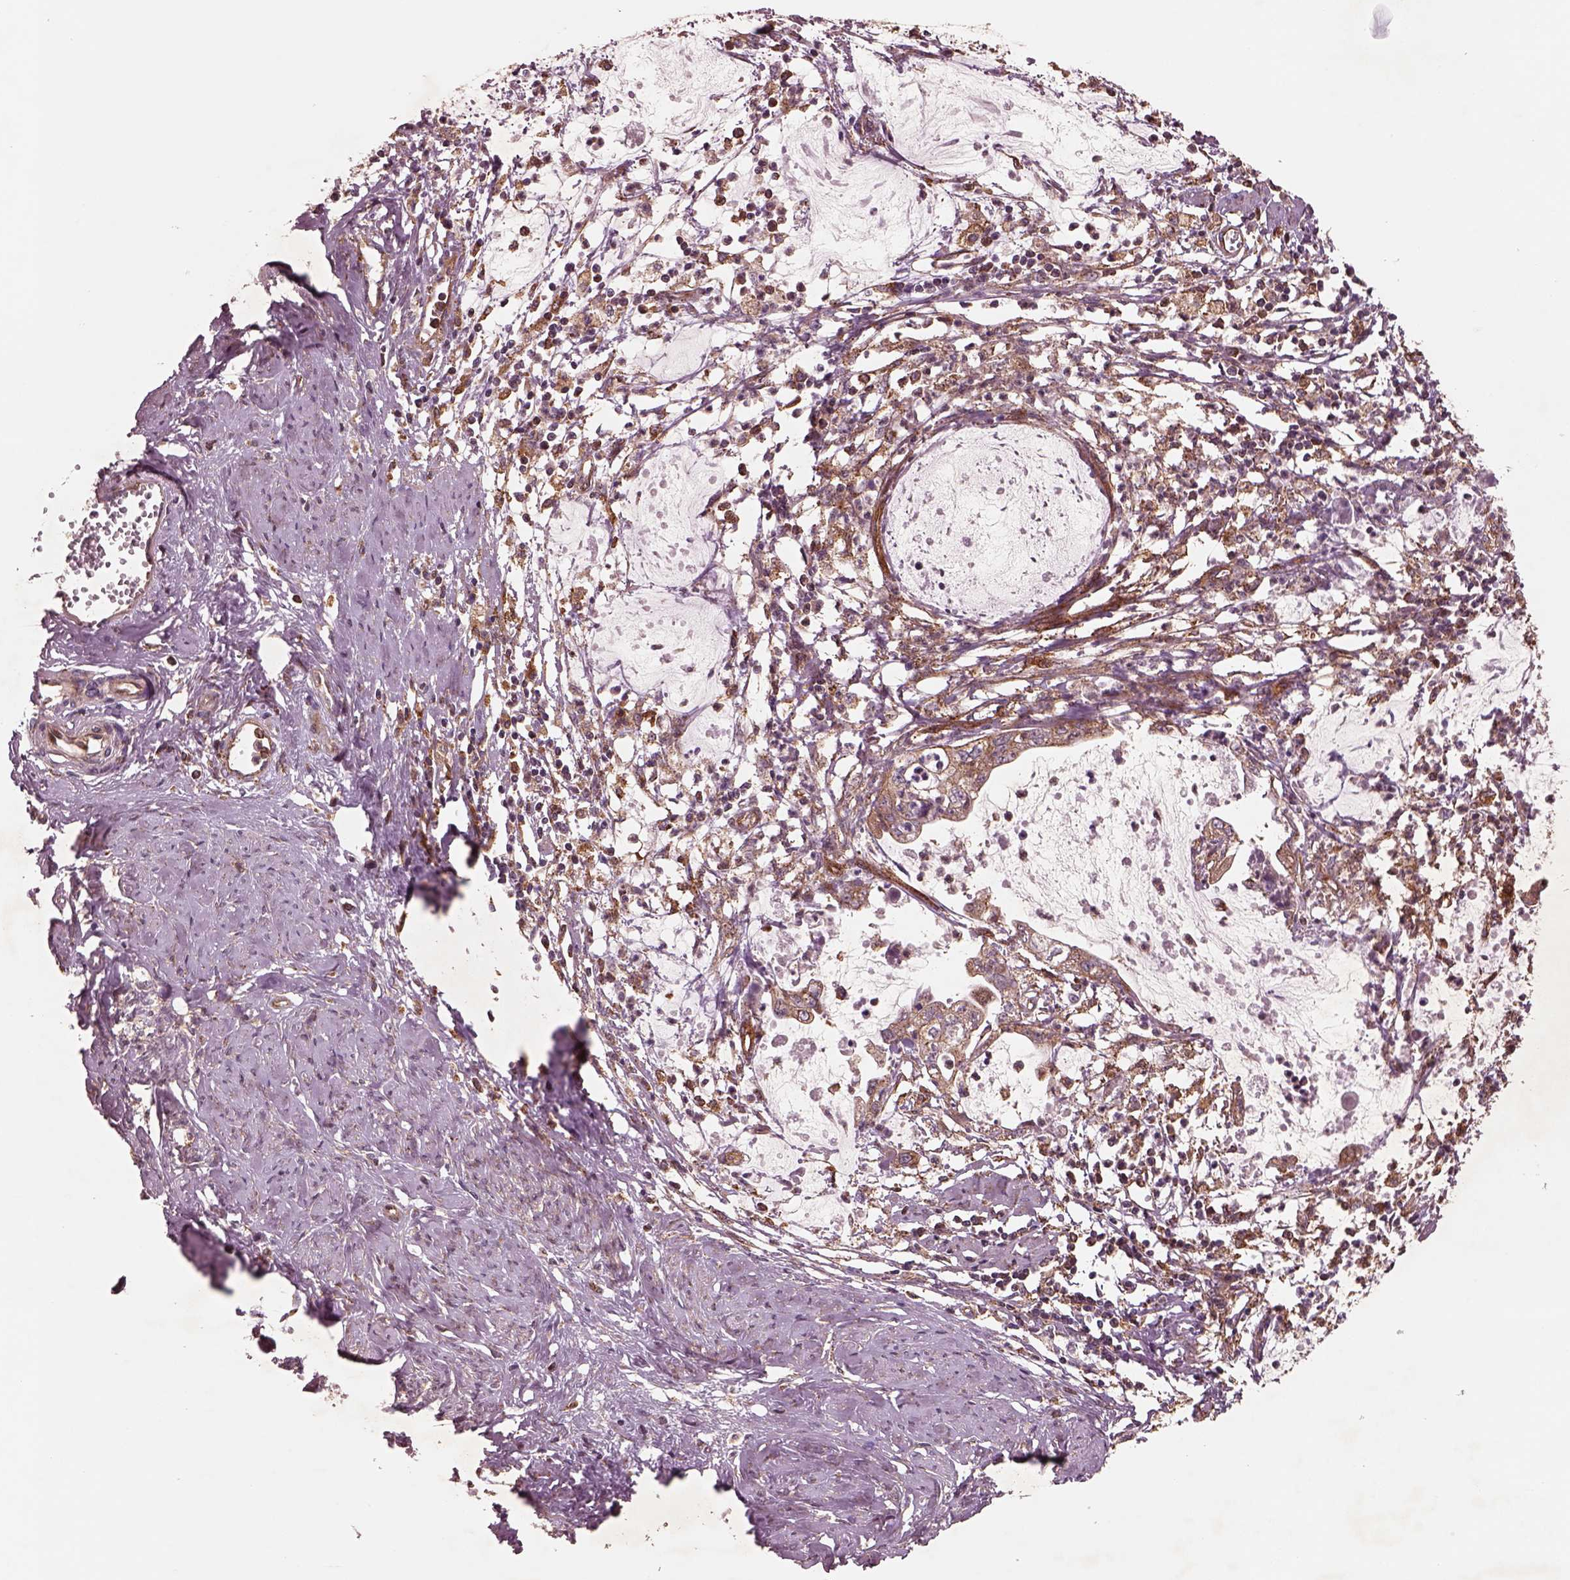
{"staining": {"intensity": "moderate", "quantity": ">75%", "location": "cytoplasmic/membranous"}, "tissue": "cervical cancer", "cell_type": "Tumor cells", "image_type": "cancer", "snomed": [{"axis": "morphology", "description": "Normal tissue, NOS"}, {"axis": "morphology", "description": "Adenocarcinoma, NOS"}, {"axis": "topography", "description": "Cervix"}], "caption": "Protein expression analysis of human cervical cancer (adenocarcinoma) reveals moderate cytoplasmic/membranous expression in about >75% of tumor cells.", "gene": "WASHC2A", "patient": {"sex": "female", "age": 38}}